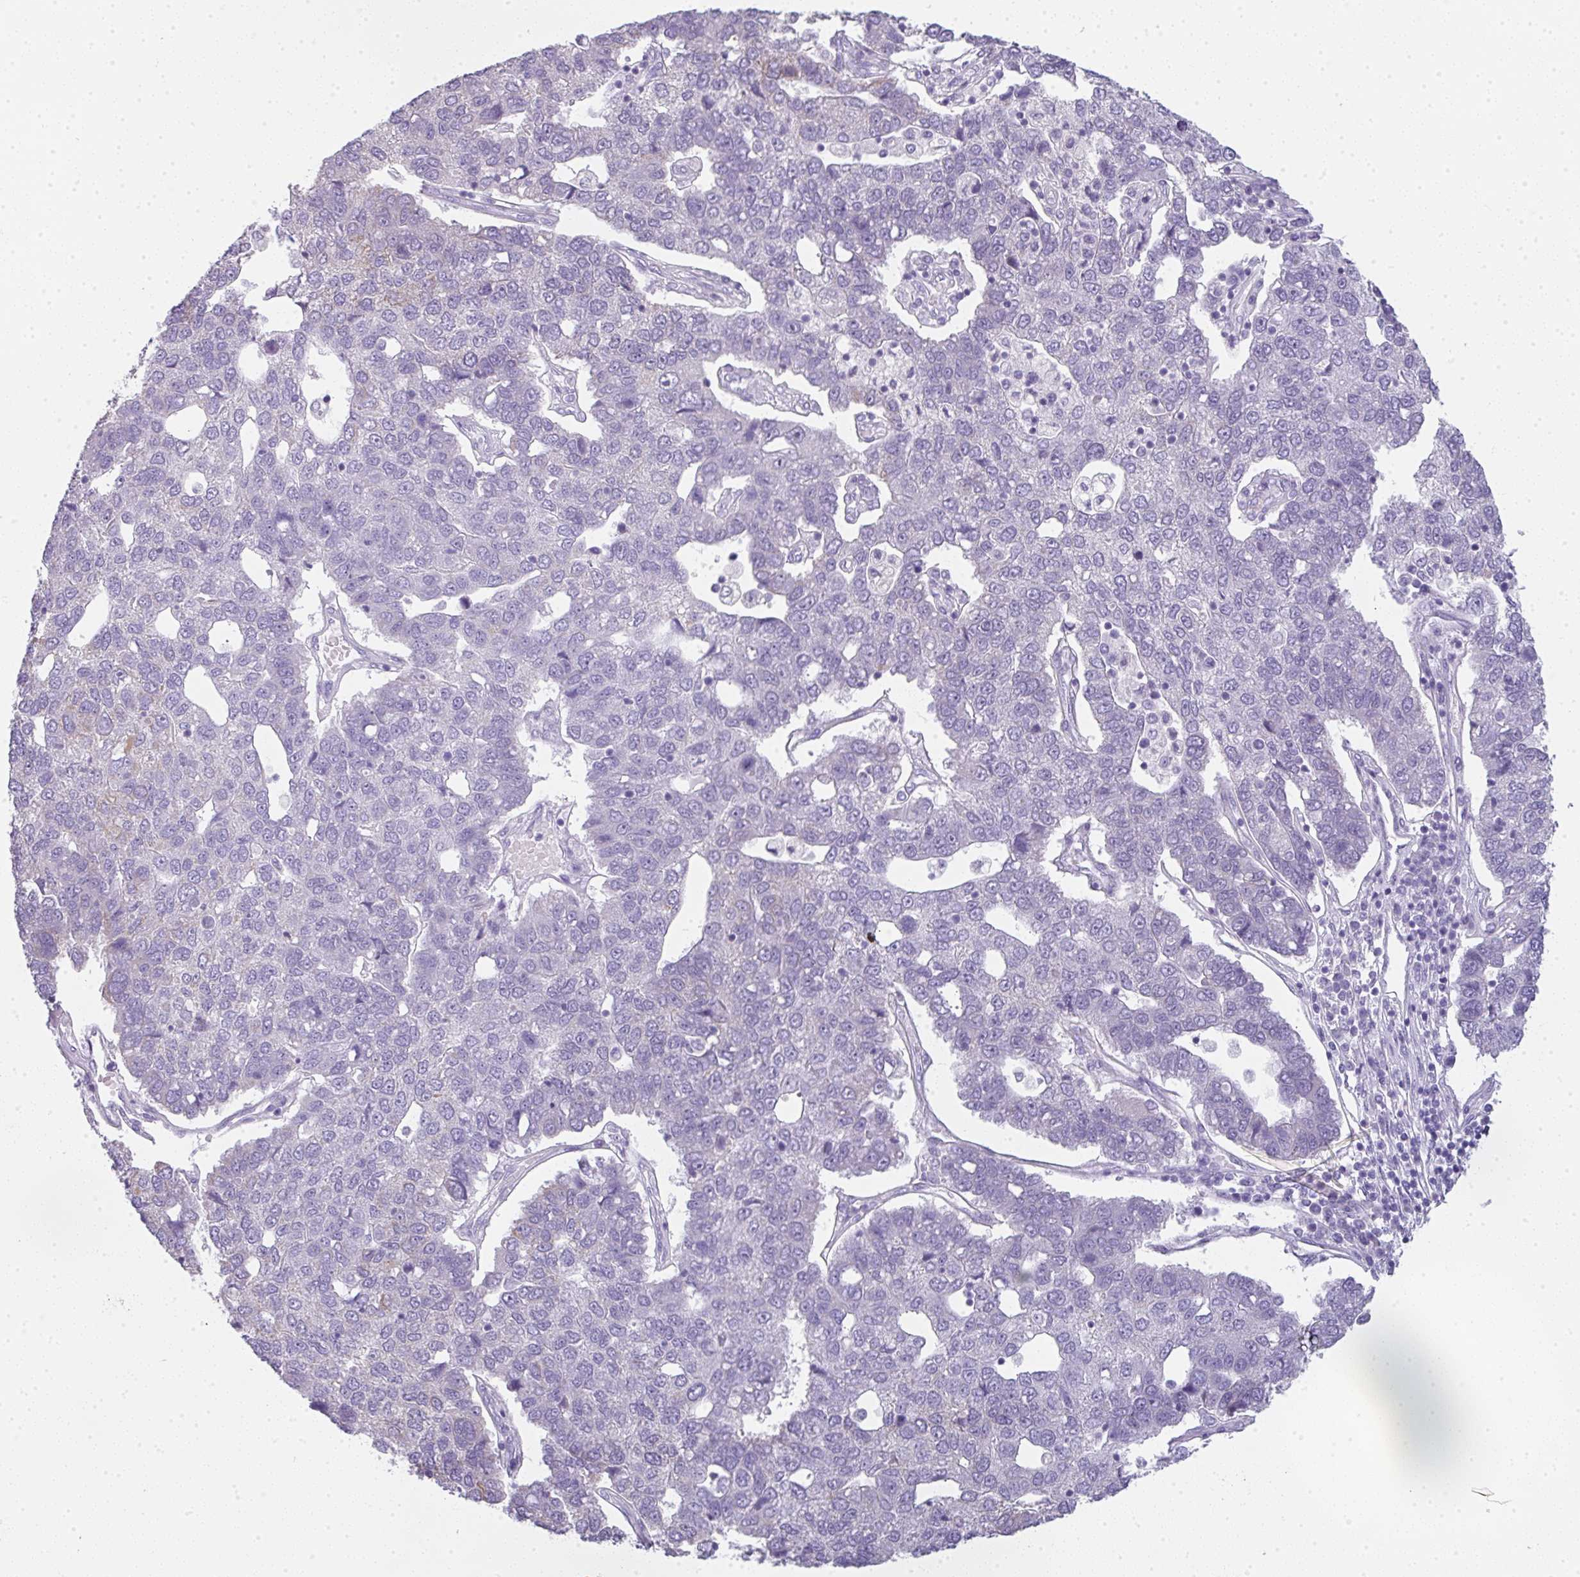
{"staining": {"intensity": "weak", "quantity": "<25%", "location": "cytoplasmic/membranous"}, "tissue": "pancreatic cancer", "cell_type": "Tumor cells", "image_type": "cancer", "snomed": [{"axis": "morphology", "description": "Adenocarcinoma, NOS"}, {"axis": "topography", "description": "Pancreas"}], "caption": "Histopathology image shows no significant protein expression in tumor cells of pancreatic adenocarcinoma.", "gene": "LPAR4", "patient": {"sex": "female", "age": 61}}